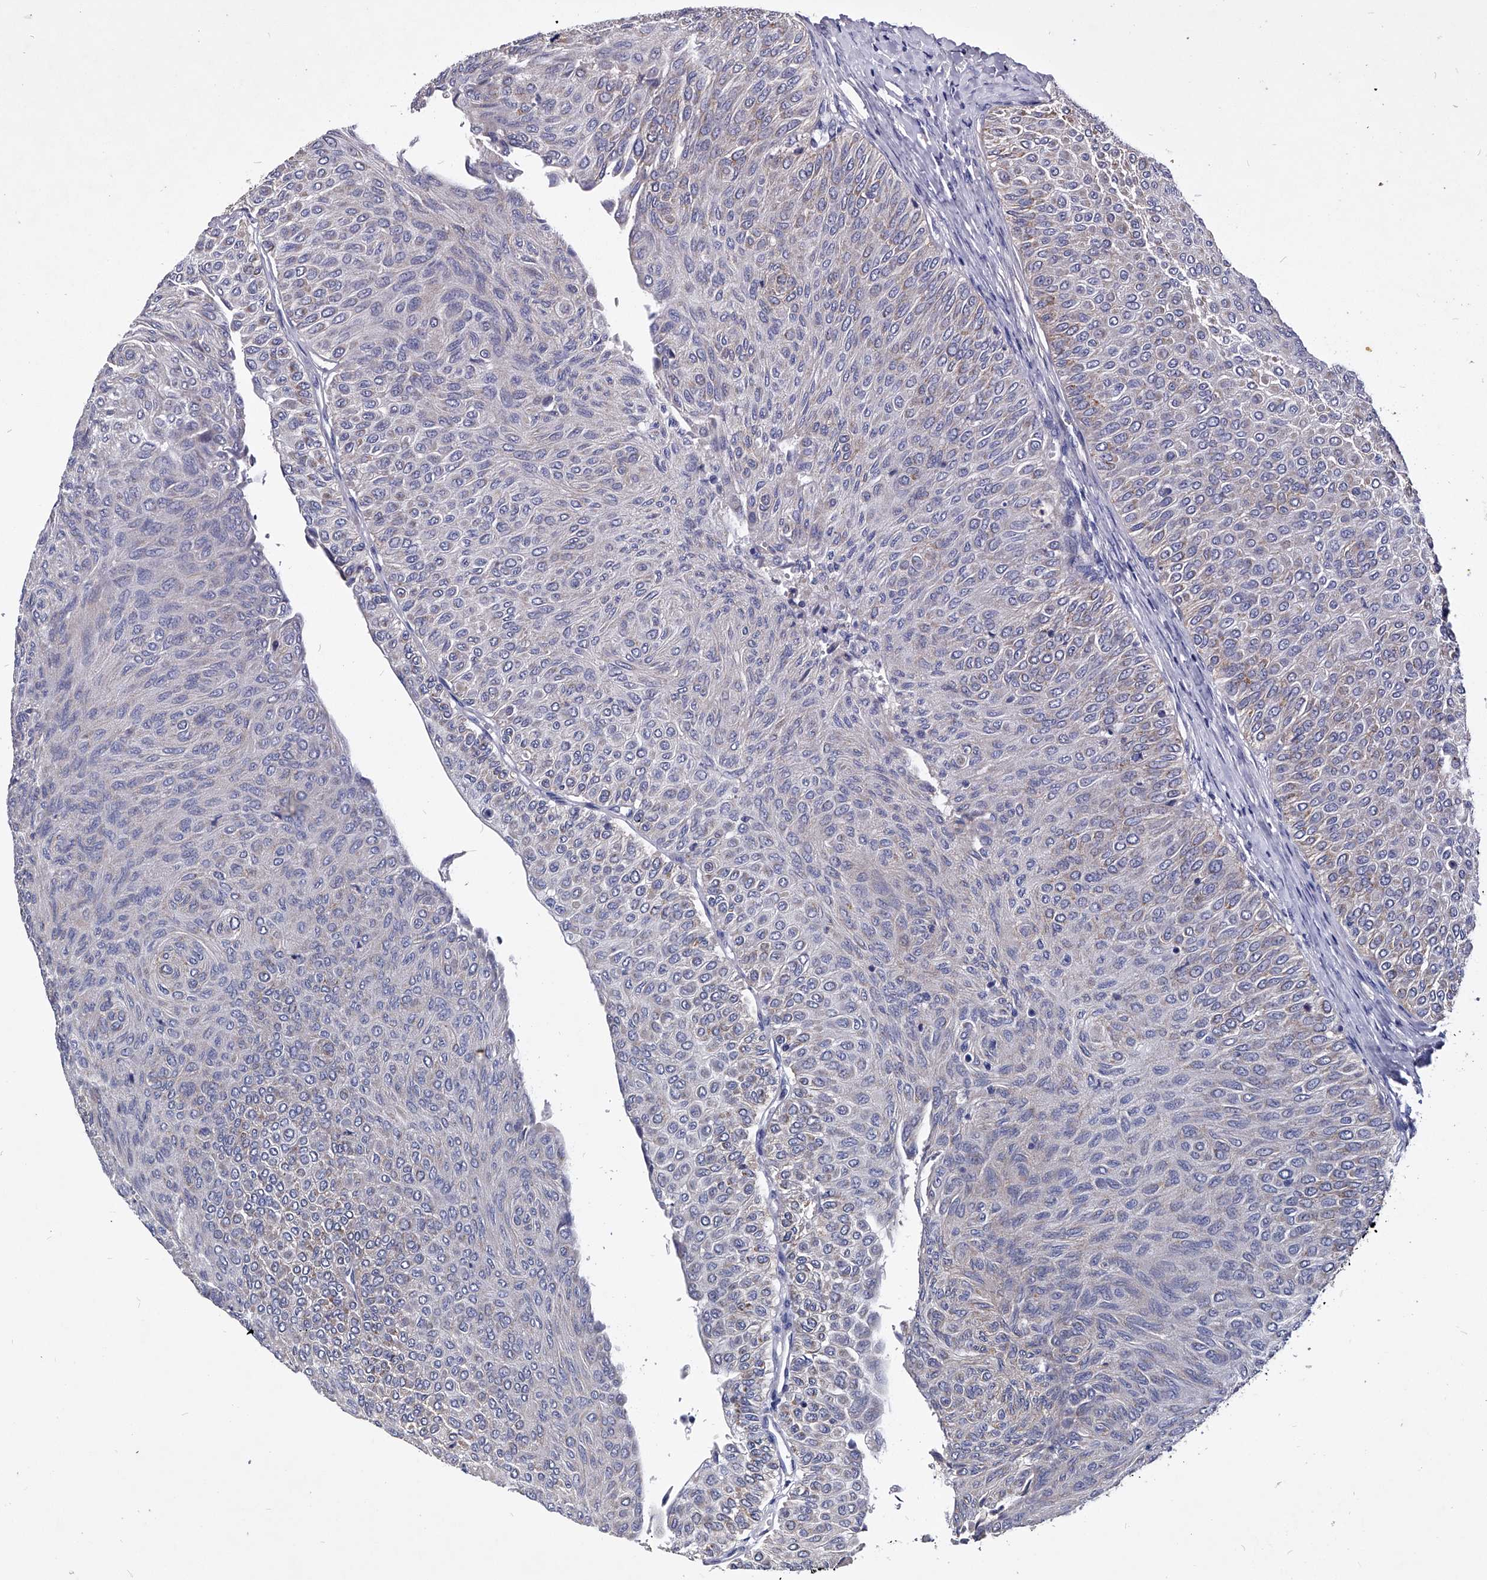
{"staining": {"intensity": "weak", "quantity": "25%-75%", "location": "cytoplasmic/membranous,nuclear"}, "tissue": "urothelial cancer", "cell_type": "Tumor cells", "image_type": "cancer", "snomed": [{"axis": "morphology", "description": "Urothelial carcinoma, Low grade"}, {"axis": "topography", "description": "Urinary bladder"}], "caption": "High-power microscopy captured an immunohistochemistry (IHC) micrograph of urothelial cancer, revealing weak cytoplasmic/membranous and nuclear positivity in about 25%-75% of tumor cells. The protein of interest is stained brown, and the nuclei are stained in blue (DAB IHC with brightfield microscopy, high magnification).", "gene": "ZNF529", "patient": {"sex": "male", "age": 78}}